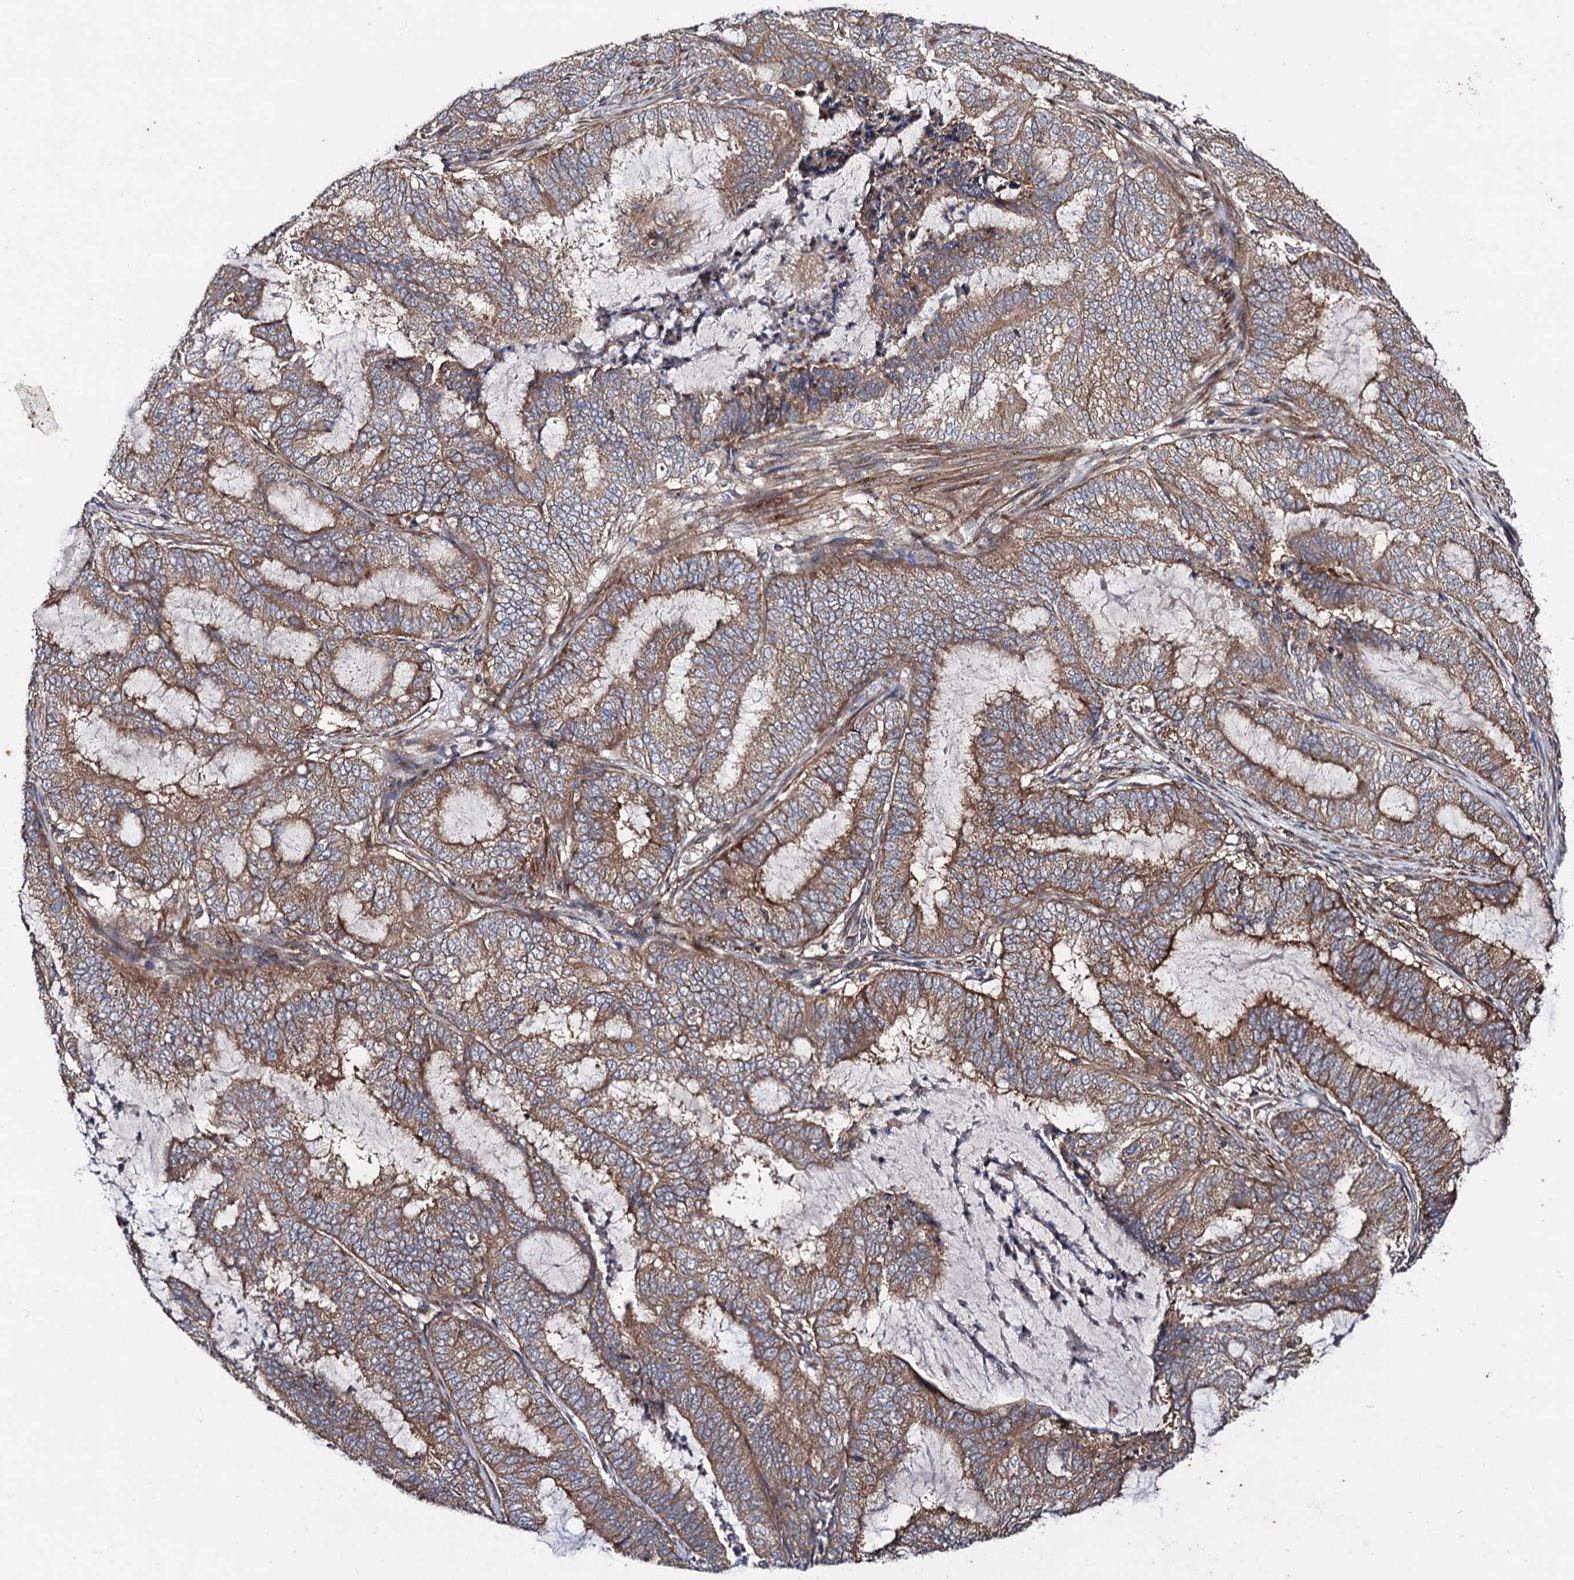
{"staining": {"intensity": "moderate", "quantity": ">75%", "location": "cytoplasmic/membranous"}, "tissue": "endometrial cancer", "cell_type": "Tumor cells", "image_type": "cancer", "snomed": [{"axis": "morphology", "description": "Adenocarcinoma, NOS"}, {"axis": "topography", "description": "Endometrium"}], "caption": "Adenocarcinoma (endometrial) was stained to show a protein in brown. There is medium levels of moderate cytoplasmic/membranous positivity in about >75% of tumor cells.", "gene": "DYDC1", "patient": {"sex": "female", "age": 51}}